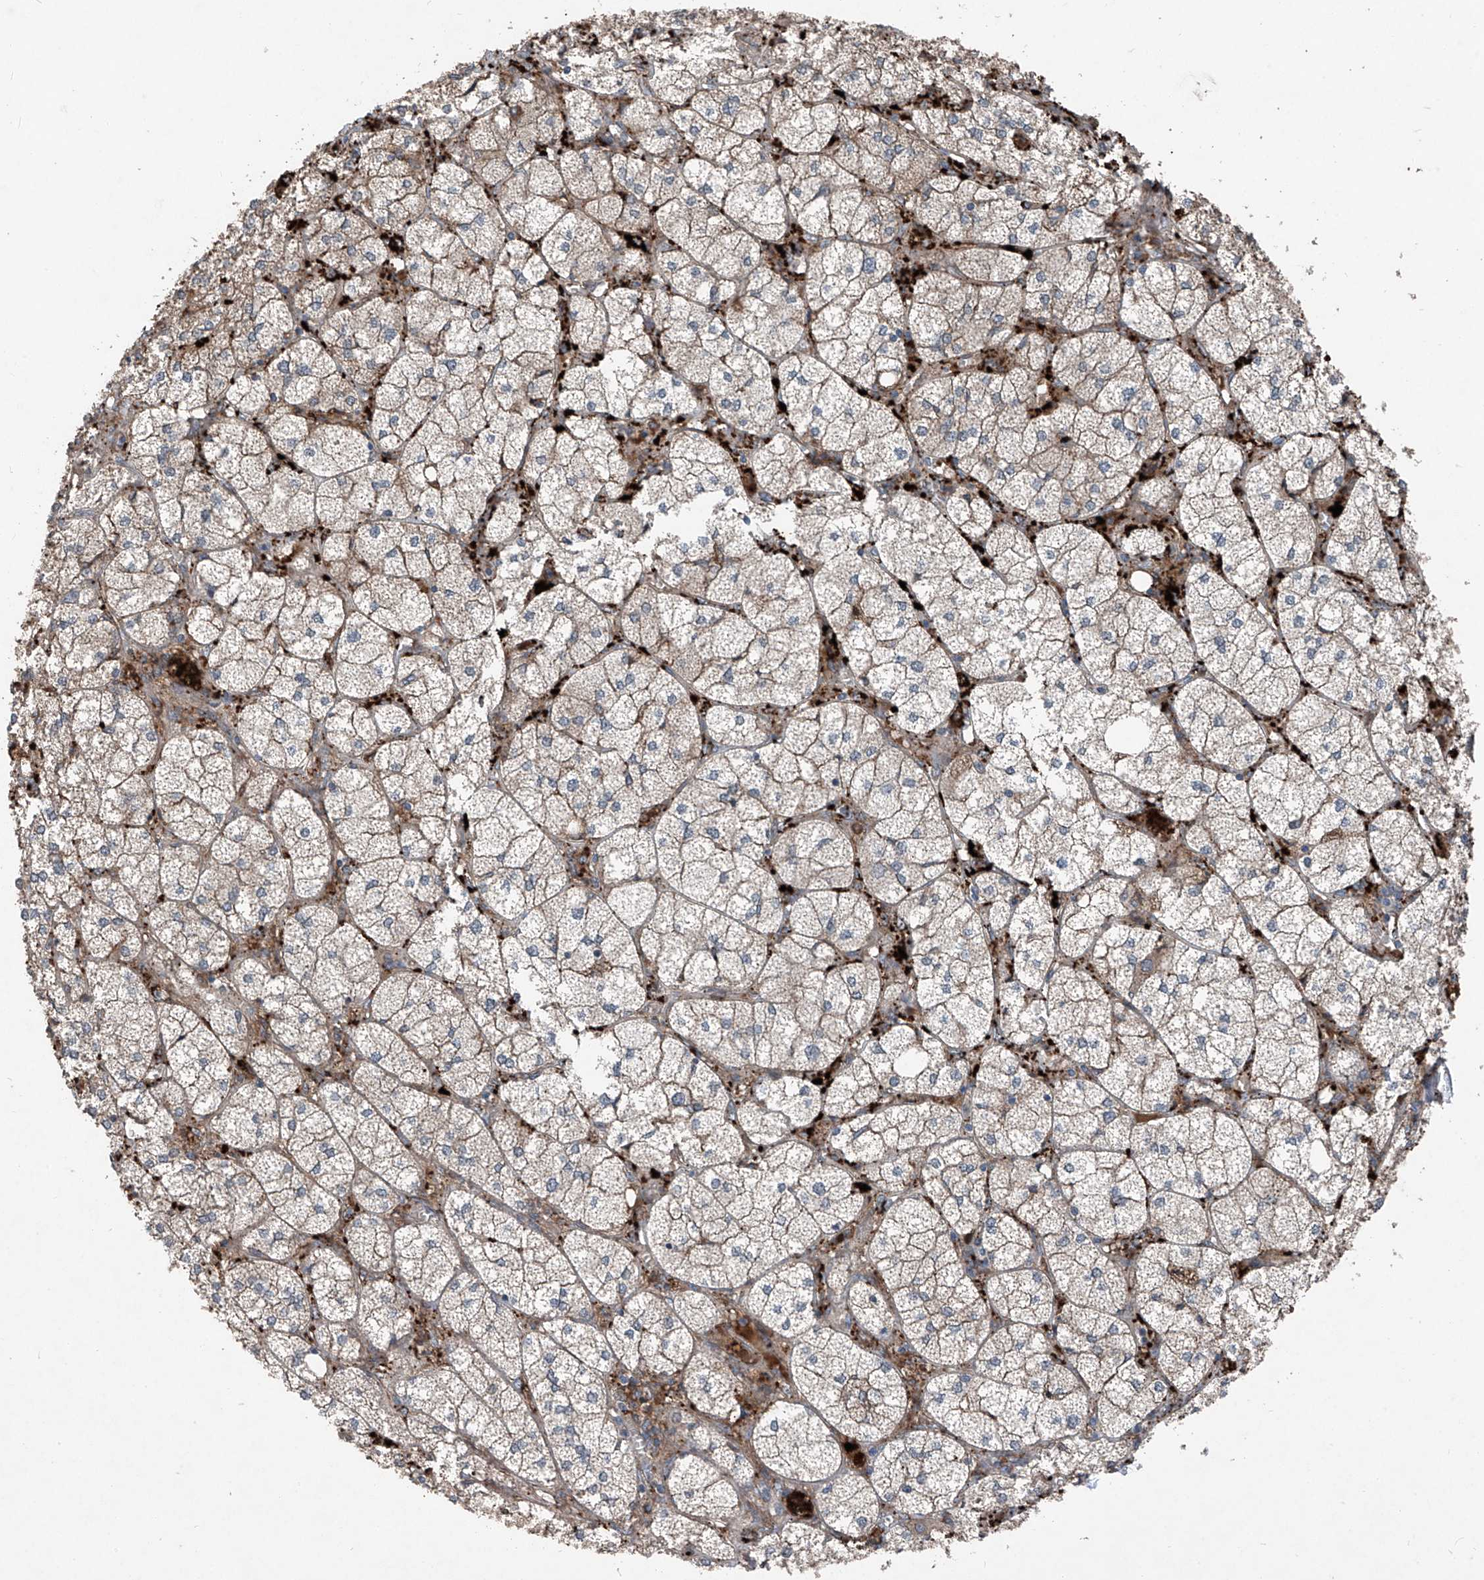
{"staining": {"intensity": "strong", "quantity": "25%-75%", "location": "cytoplasmic/membranous"}, "tissue": "adrenal gland", "cell_type": "Glandular cells", "image_type": "normal", "snomed": [{"axis": "morphology", "description": "Normal tissue, NOS"}, {"axis": "topography", "description": "Adrenal gland"}], "caption": "Immunohistochemistry of normal human adrenal gland displays high levels of strong cytoplasmic/membranous staining in about 25%-75% of glandular cells.", "gene": "FOXRED2", "patient": {"sex": "female", "age": 61}}